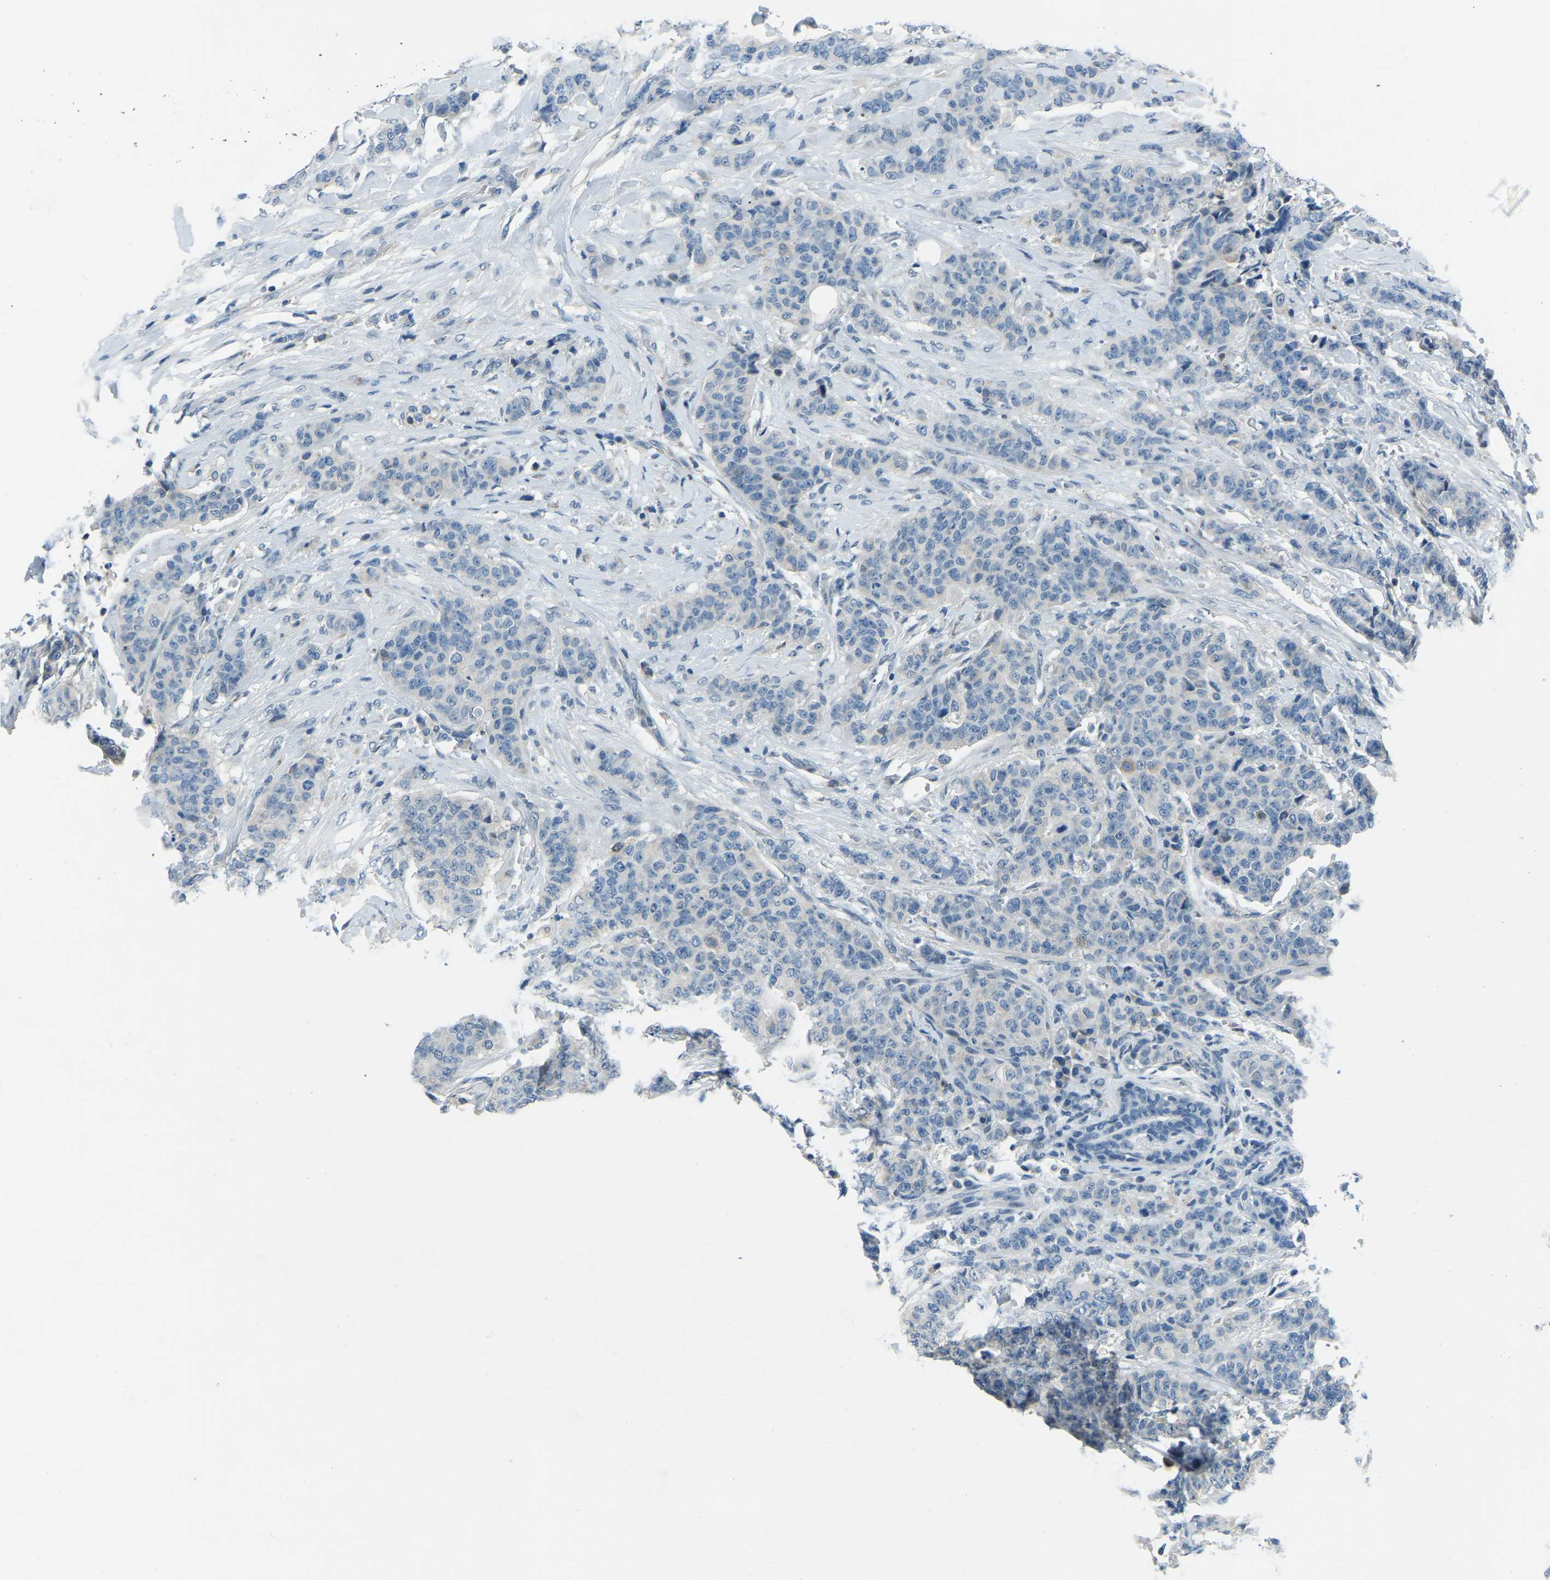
{"staining": {"intensity": "negative", "quantity": "none", "location": "none"}, "tissue": "breast cancer", "cell_type": "Tumor cells", "image_type": "cancer", "snomed": [{"axis": "morphology", "description": "Normal tissue, NOS"}, {"axis": "morphology", "description": "Duct carcinoma"}, {"axis": "topography", "description": "Breast"}], "caption": "This is an immunohistochemistry image of human breast cancer. There is no positivity in tumor cells.", "gene": "XIRP1", "patient": {"sex": "female", "age": 40}}